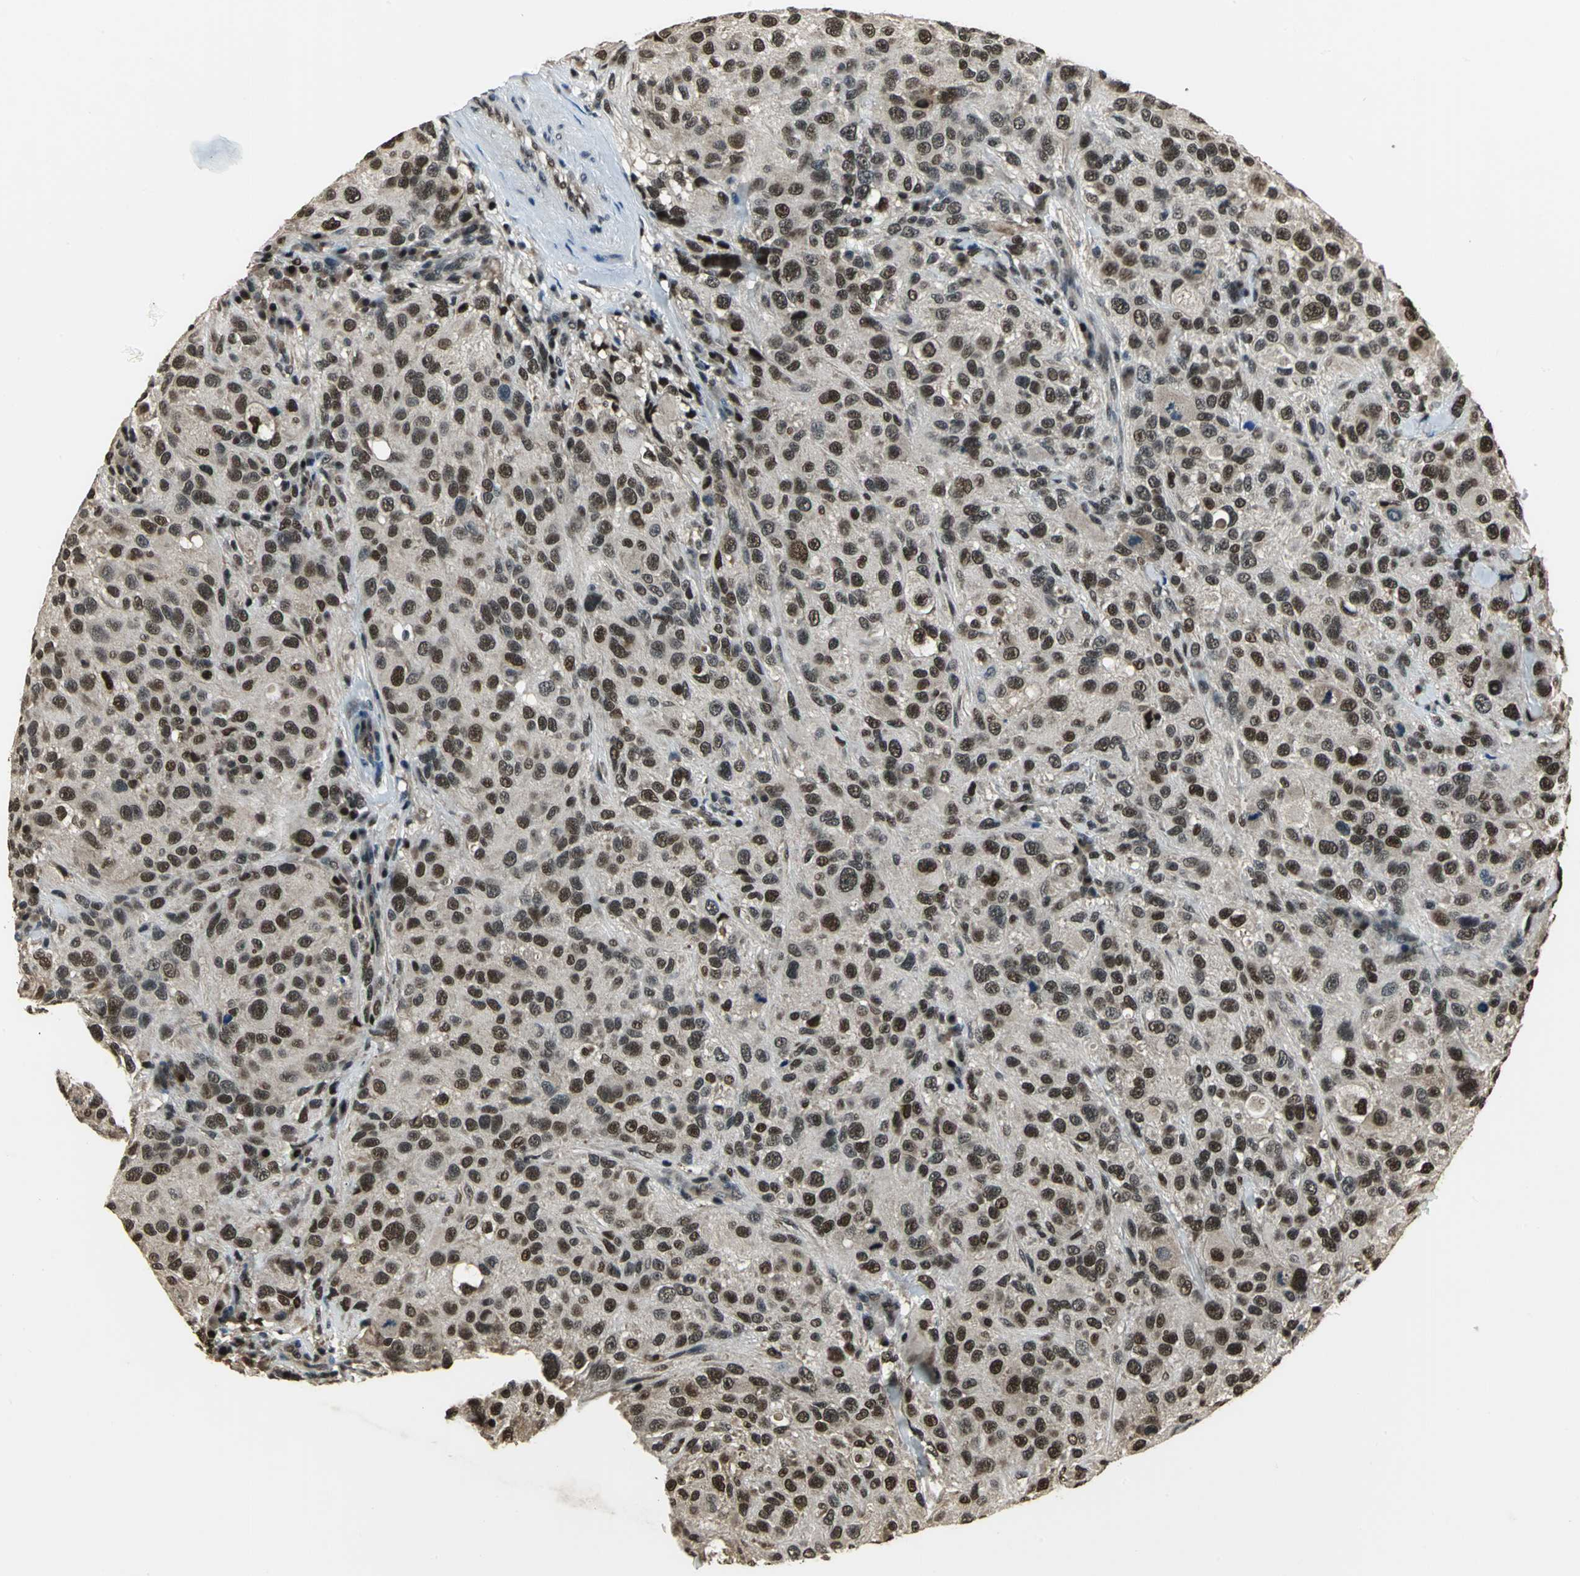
{"staining": {"intensity": "strong", "quantity": ">75%", "location": "nuclear"}, "tissue": "melanoma", "cell_type": "Tumor cells", "image_type": "cancer", "snomed": [{"axis": "morphology", "description": "Necrosis, NOS"}, {"axis": "morphology", "description": "Malignant melanoma, NOS"}, {"axis": "topography", "description": "Skin"}], "caption": "A high-resolution histopathology image shows IHC staining of malignant melanoma, which demonstrates strong nuclear positivity in approximately >75% of tumor cells.", "gene": "MIS18BP1", "patient": {"sex": "female", "age": 87}}